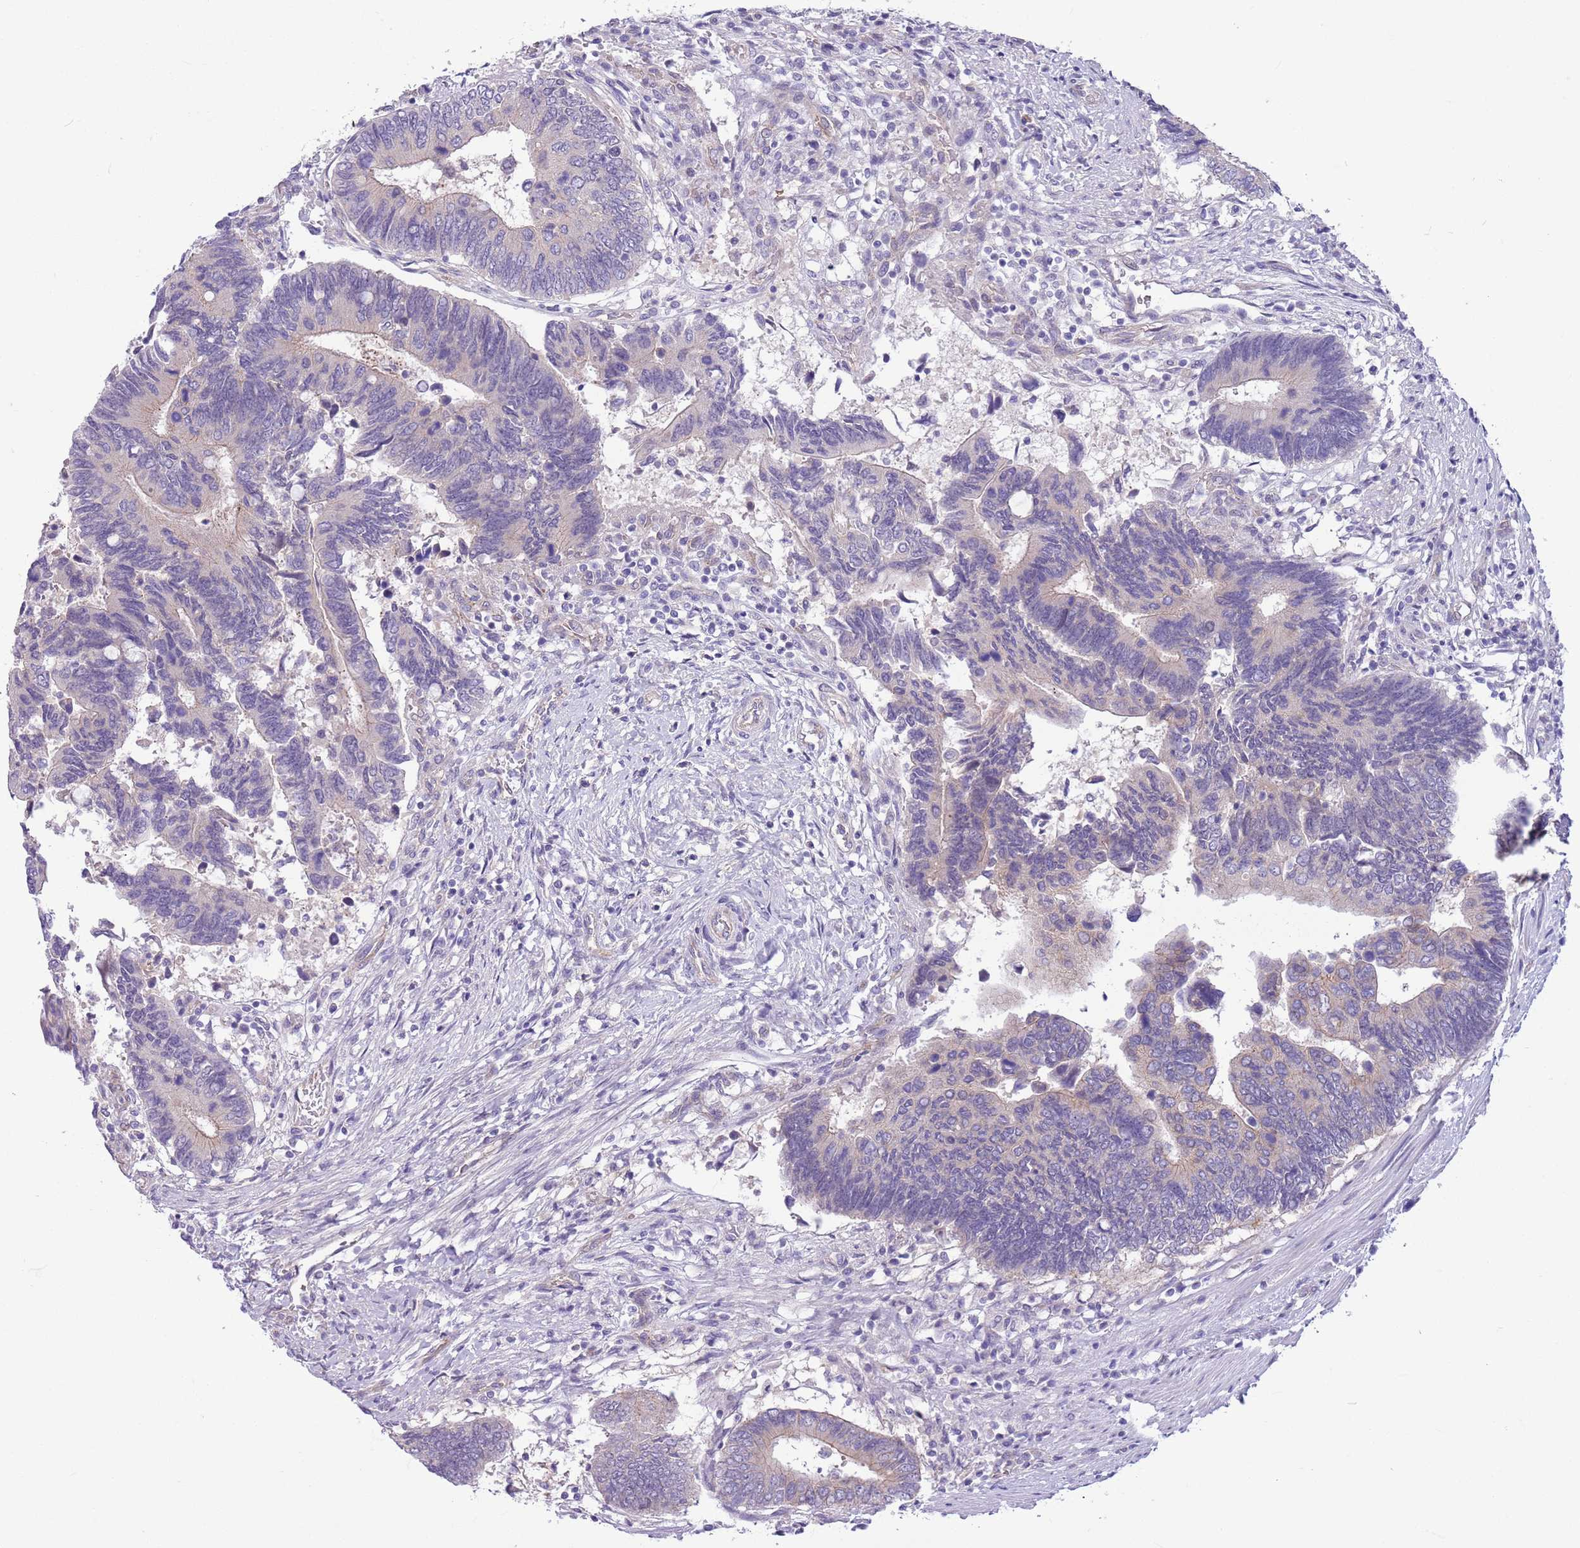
{"staining": {"intensity": "weak", "quantity": "<25%", "location": "cytoplasmic/membranous"}, "tissue": "colorectal cancer", "cell_type": "Tumor cells", "image_type": "cancer", "snomed": [{"axis": "morphology", "description": "Adenocarcinoma, NOS"}, {"axis": "topography", "description": "Colon"}], "caption": "Tumor cells are negative for brown protein staining in adenocarcinoma (colorectal).", "gene": "PARP8", "patient": {"sex": "male", "age": 87}}